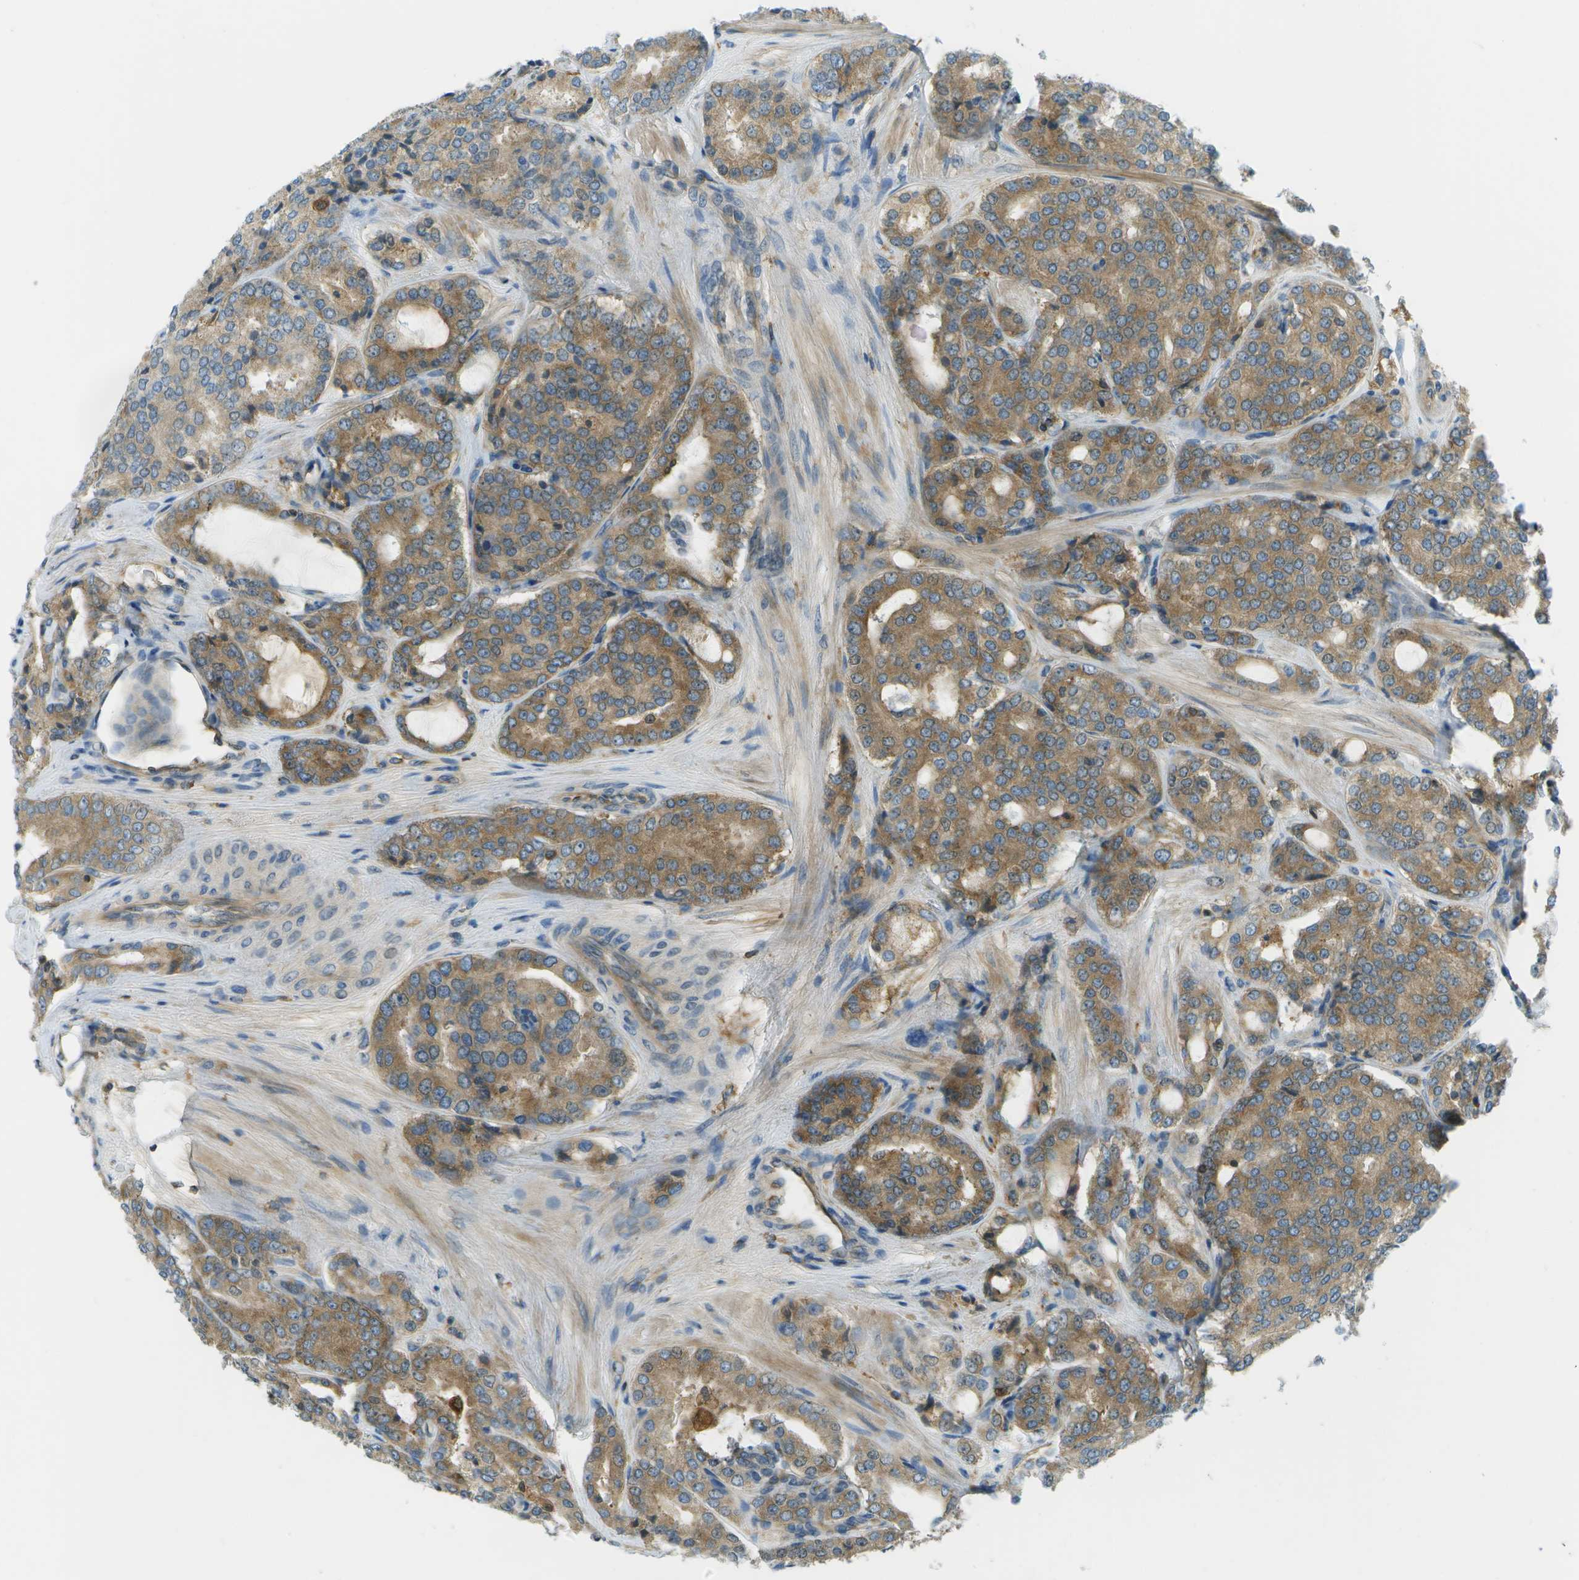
{"staining": {"intensity": "moderate", "quantity": ">75%", "location": "cytoplasmic/membranous"}, "tissue": "prostate cancer", "cell_type": "Tumor cells", "image_type": "cancer", "snomed": [{"axis": "morphology", "description": "Adenocarcinoma, High grade"}, {"axis": "topography", "description": "Prostate"}], "caption": "High-magnification brightfield microscopy of prostate cancer stained with DAB (3,3'-diaminobenzidine) (brown) and counterstained with hematoxylin (blue). tumor cells exhibit moderate cytoplasmic/membranous staining is present in about>75% of cells.", "gene": "TMTC1", "patient": {"sex": "male", "age": 65}}